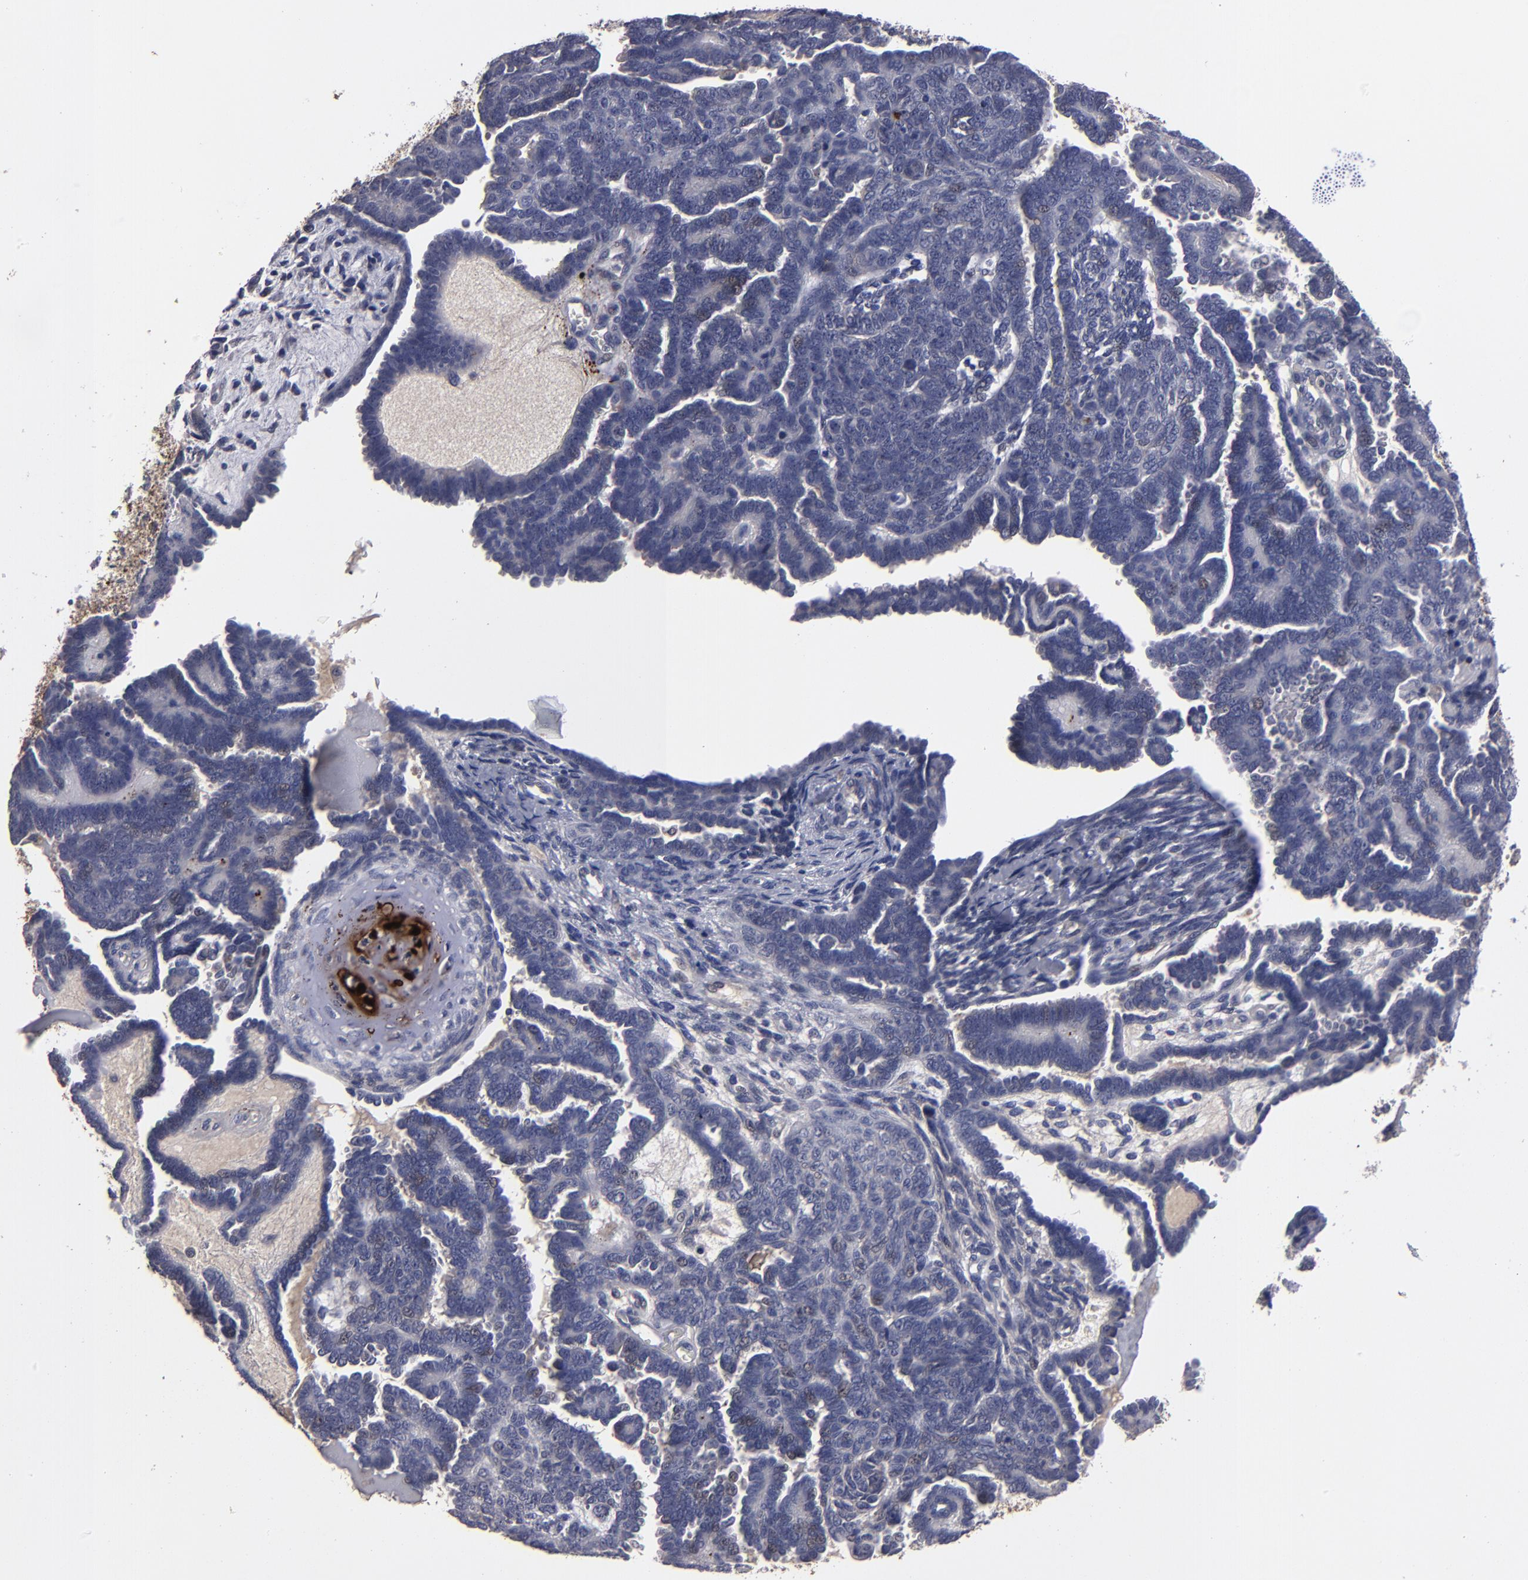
{"staining": {"intensity": "weak", "quantity": "<25%", "location": "nuclear"}, "tissue": "endometrial cancer", "cell_type": "Tumor cells", "image_type": "cancer", "snomed": [{"axis": "morphology", "description": "Neoplasm, malignant, NOS"}, {"axis": "topography", "description": "Endometrium"}], "caption": "Endometrial cancer was stained to show a protein in brown. There is no significant positivity in tumor cells. (Immunohistochemistry, brightfield microscopy, high magnification).", "gene": "GPM6B", "patient": {"sex": "female", "age": 74}}